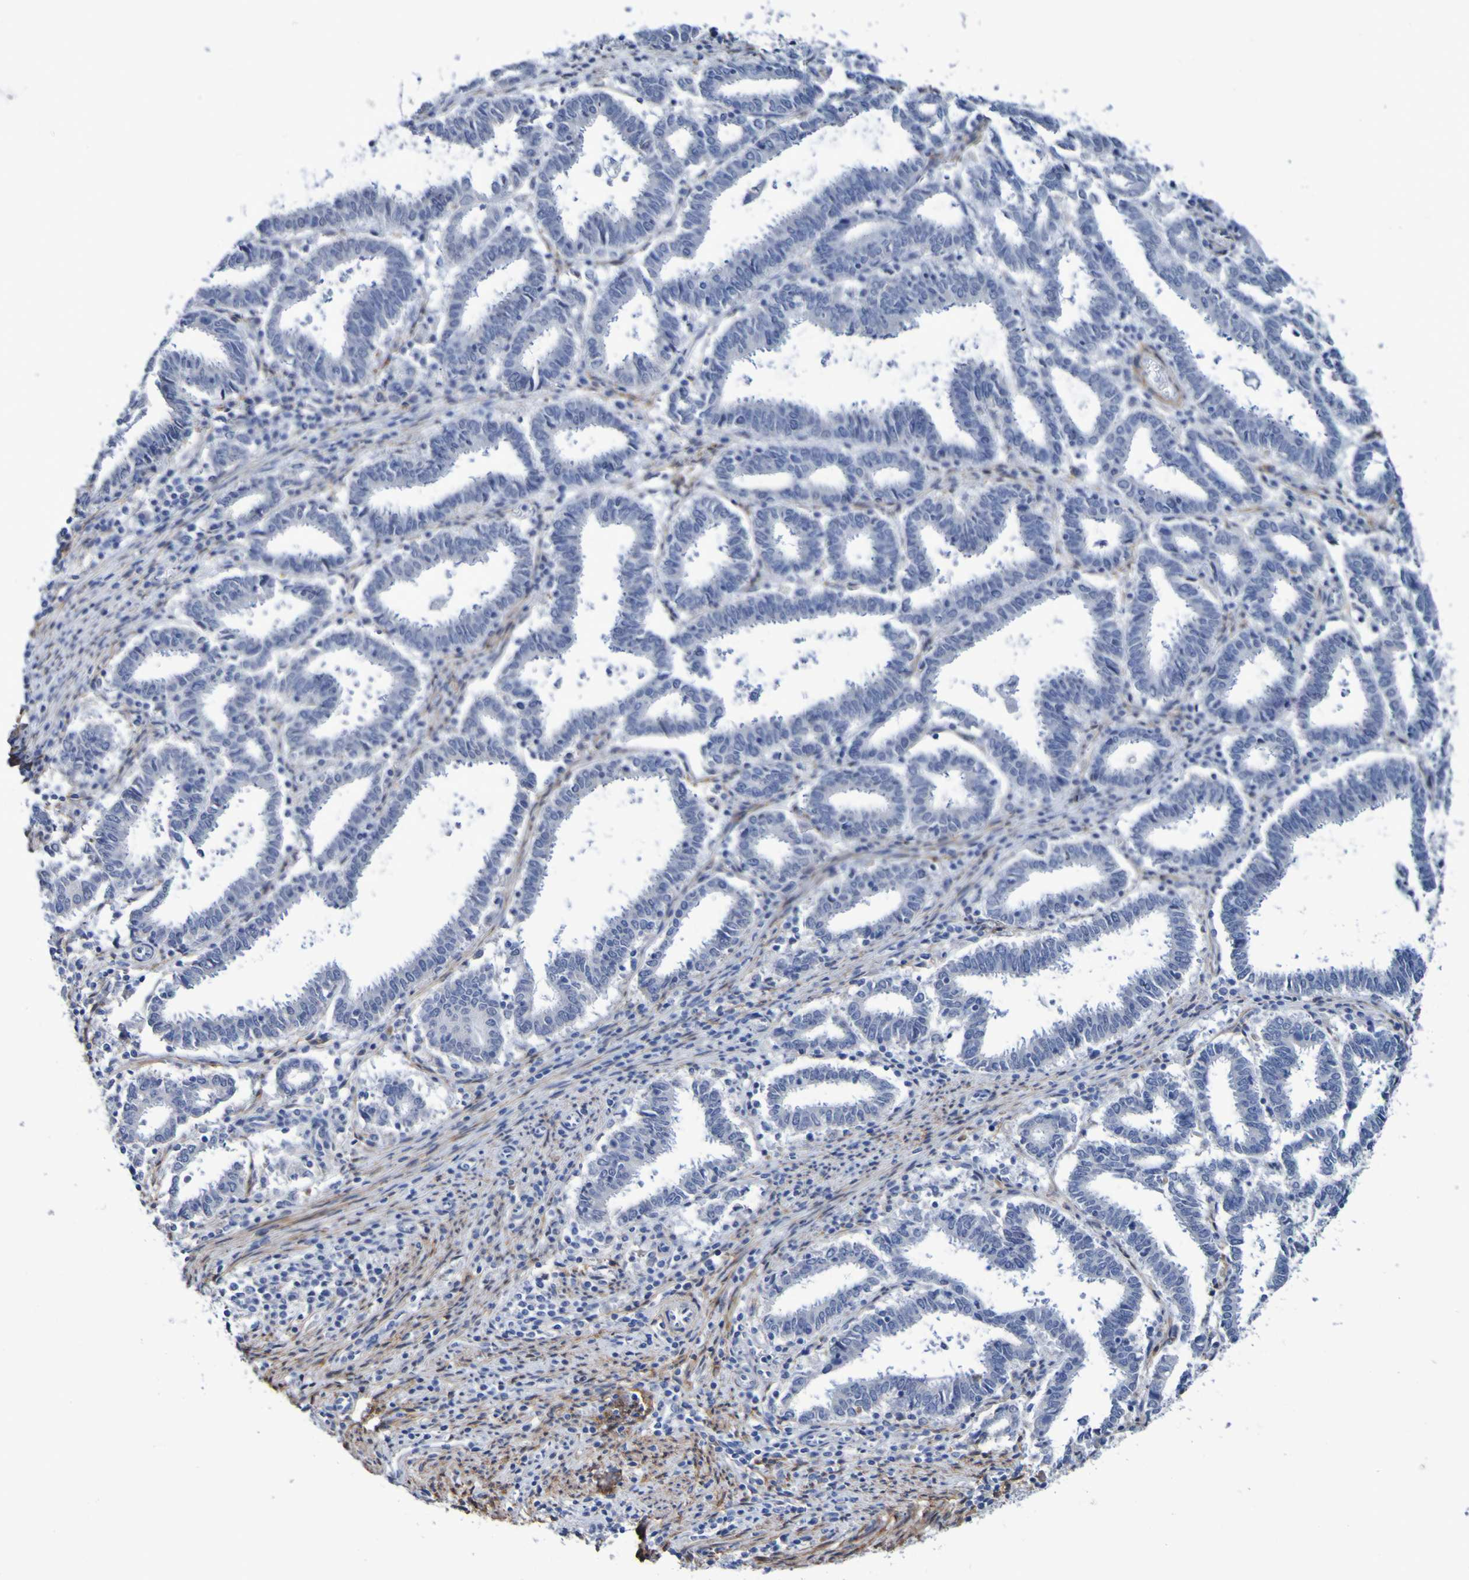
{"staining": {"intensity": "negative", "quantity": "none", "location": "none"}, "tissue": "endometrial cancer", "cell_type": "Tumor cells", "image_type": "cancer", "snomed": [{"axis": "morphology", "description": "Adenocarcinoma, NOS"}, {"axis": "topography", "description": "Uterus"}], "caption": "An IHC histopathology image of endometrial adenocarcinoma is shown. There is no staining in tumor cells of endometrial adenocarcinoma. (Stains: DAB immunohistochemistry with hematoxylin counter stain, Microscopy: brightfield microscopy at high magnification).", "gene": "SGCB", "patient": {"sex": "female", "age": 83}}